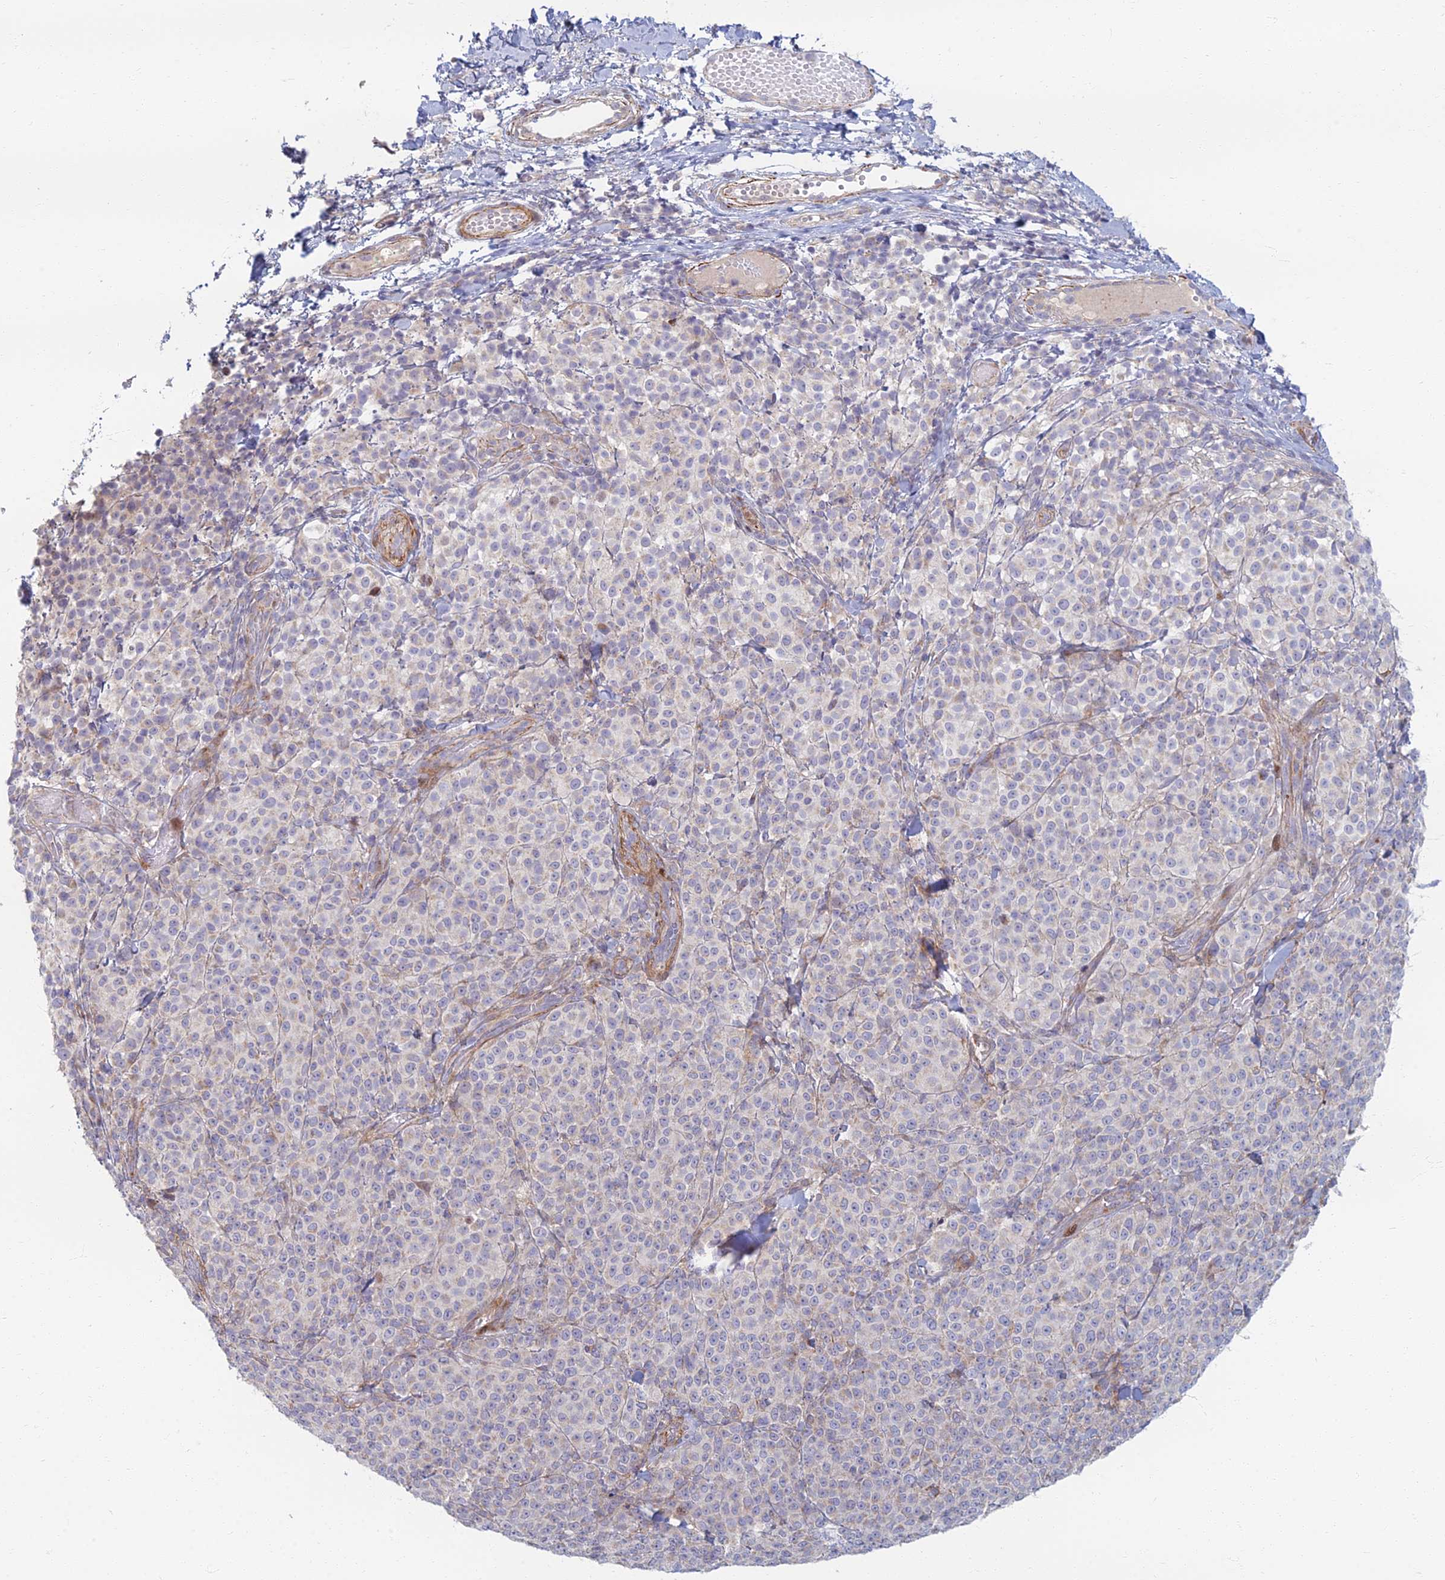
{"staining": {"intensity": "negative", "quantity": "none", "location": "none"}, "tissue": "melanoma", "cell_type": "Tumor cells", "image_type": "cancer", "snomed": [{"axis": "morphology", "description": "Normal tissue, NOS"}, {"axis": "morphology", "description": "Malignant melanoma, NOS"}, {"axis": "topography", "description": "Skin"}], "caption": "Immunohistochemistry image of melanoma stained for a protein (brown), which exhibits no expression in tumor cells.", "gene": "C15orf40", "patient": {"sex": "female", "age": 34}}